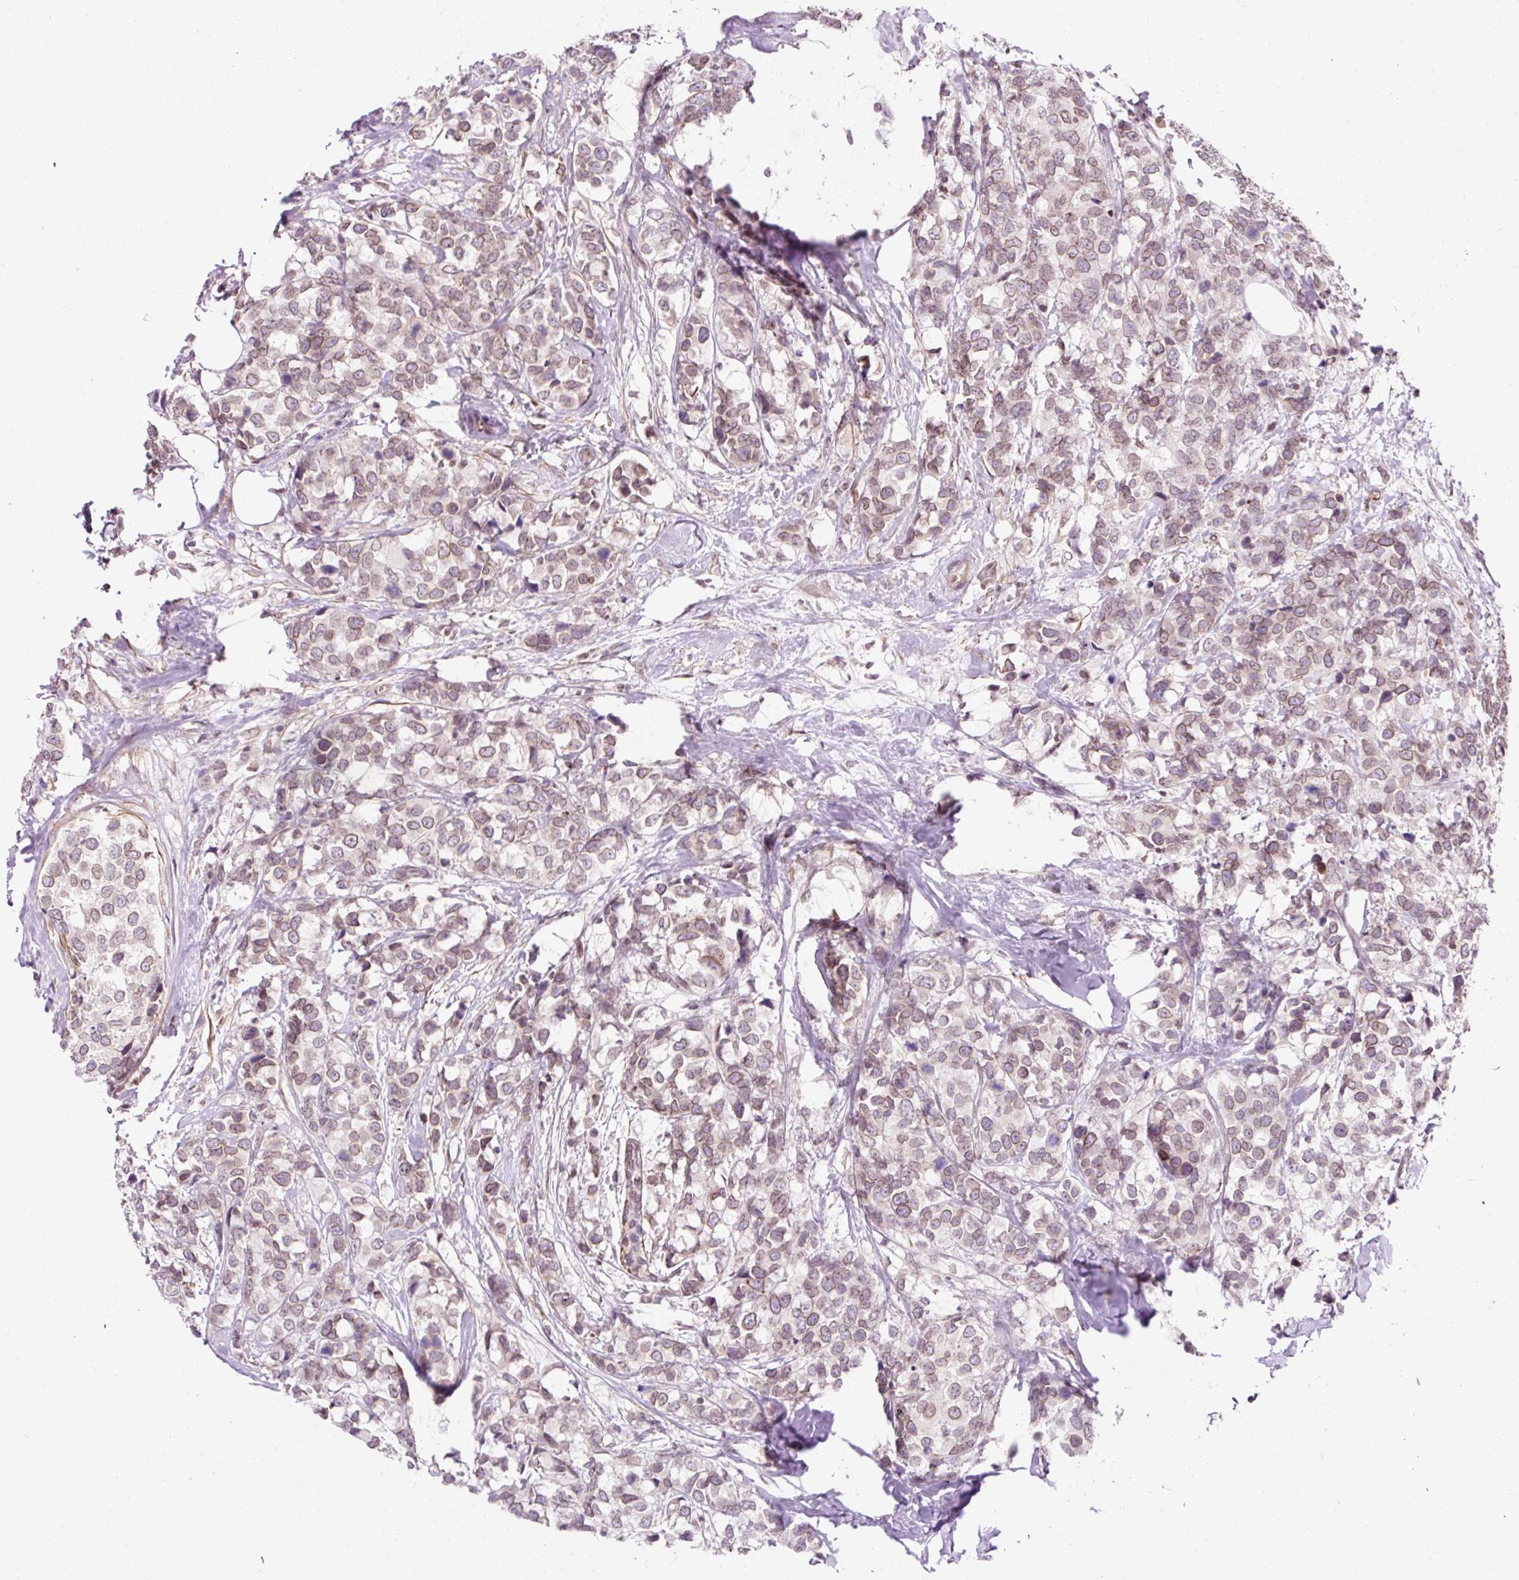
{"staining": {"intensity": "weak", "quantity": ">75%", "location": "cytoplasmic/membranous,nuclear"}, "tissue": "breast cancer", "cell_type": "Tumor cells", "image_type": "cancer", "snomed": [{"axis": "morphology", "description": "Lobular carcinoma"}, {"axis": "topography", "description": "Breast"}], "caption": "Tumor cells reveal low levels of weak cytoplasmic/membranous and nuclear positivity in approximately >75% of cells in human breast cancer (lobular carcinoma).", "gene": "ZNF610", "patient": {"sex": "female", "age": 59}}